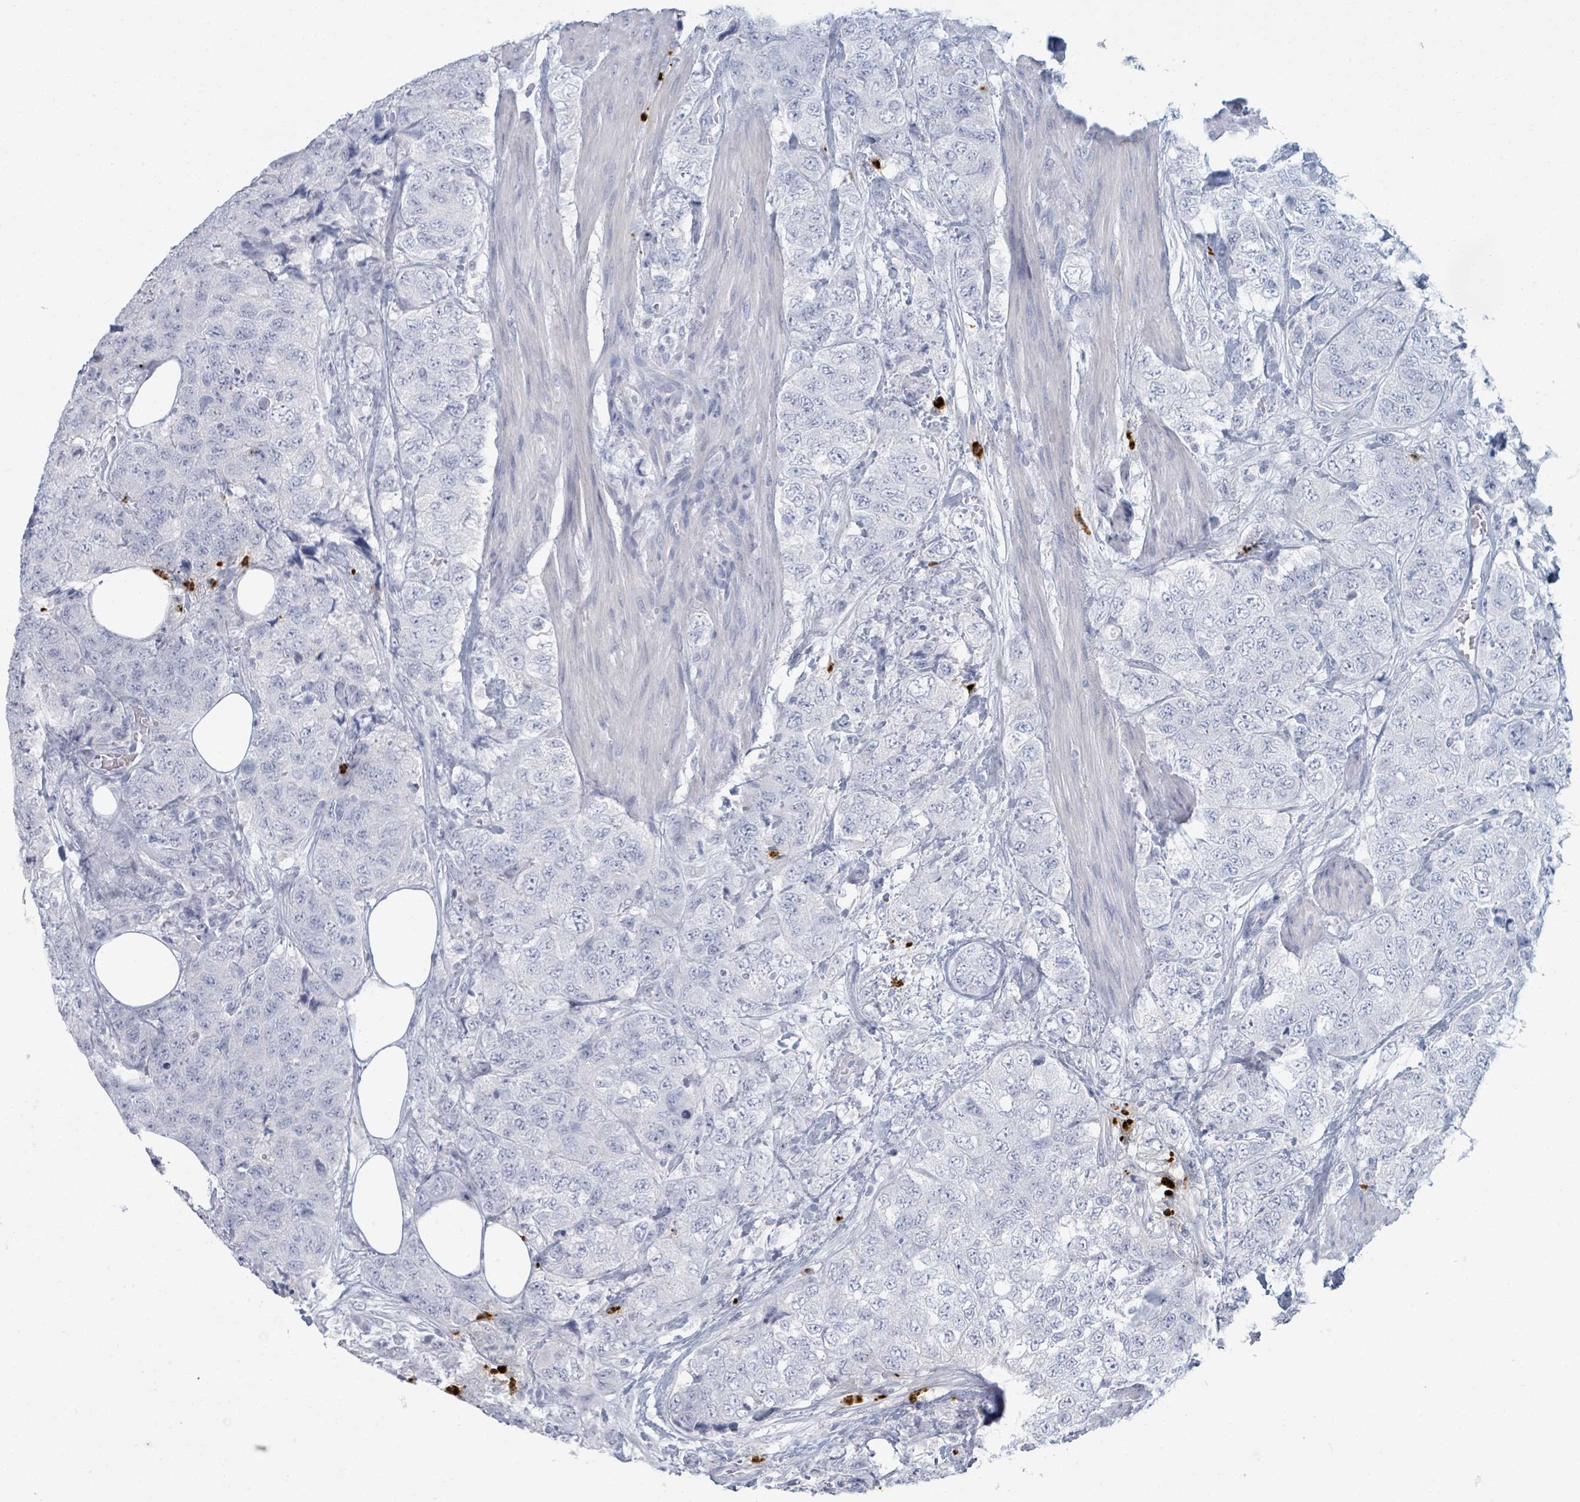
{"staining": {"intensity": "negative", "quantity": "none", "location": "none"}, "tissue": "urothelial cancer", "cell_type": "Tumor cells", "image_type": "cancer", "snomed": [{"axis": "morphology", "description": "Urothelial carcinoma, High grade"}, {"axis": "topography", "description": "Urinary bladder"}], "caption": "Urothelial cancer was stained to show a protein in brown. There is no significant positivity in tumor cells.", "gene": "DEFA4", "patient": {"sex": "female", "age": 78}}